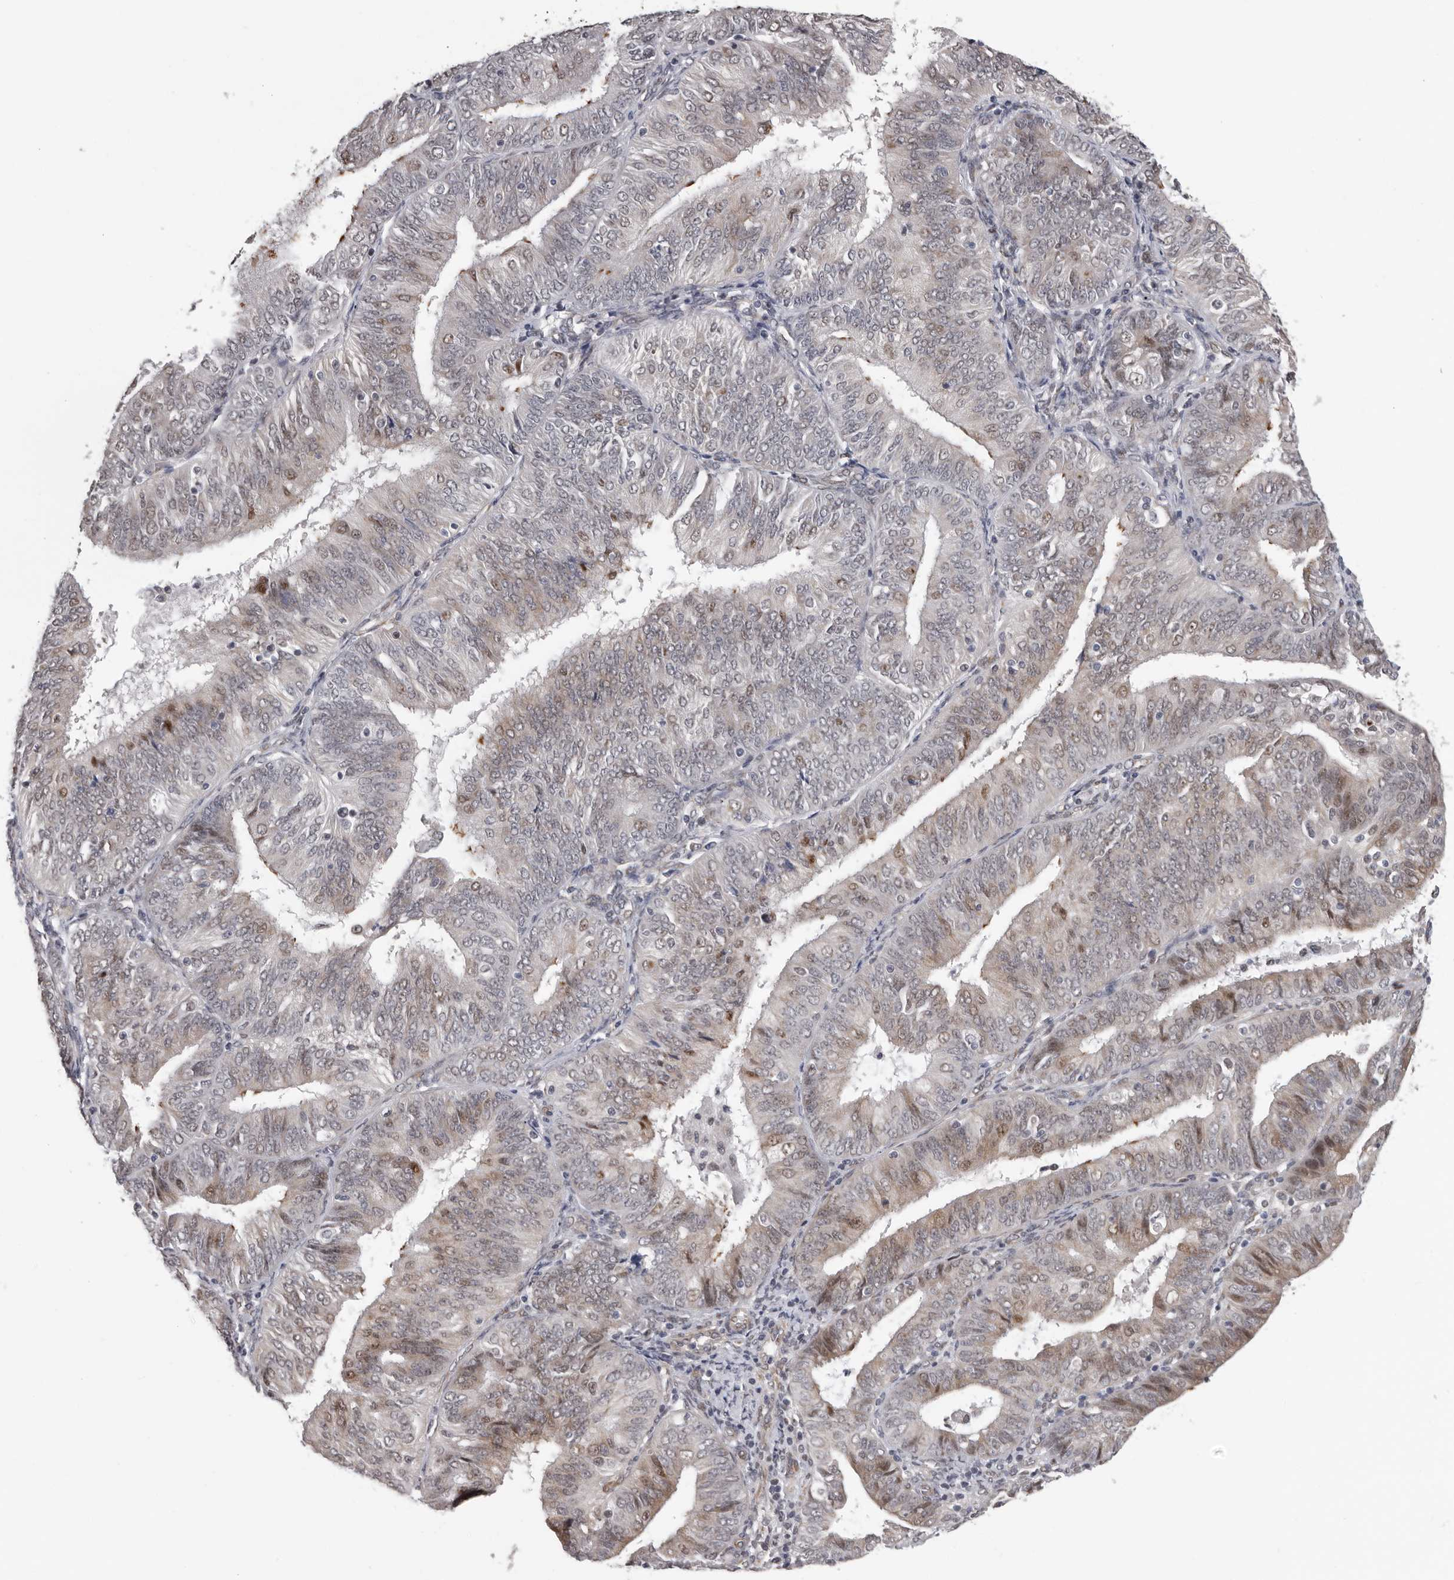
{"staining": {"intensity": "weak", "quantity": "25%-75%", "location": "cytoplasmic/membranous,nuclear"}, "tissue": "endometrial cancer", "cell_type": "Tumor cells", "image_type": "cancer", "snomed": [{"axis": "morphology", "description": "Adenocarcinoma, NOS"}, {"axis": "topography", "description": "Endometrium"}], "caption": "A brown stain labels weak cytoplasmic/membranous and nuclear expression of a protein in human endometrial cancer tumor cells. (Stains: DAB (3,3'-diaminobenzidine) in brown, nuclei in blue, Microscopy: brightfield microscopy at high magnification).", "gene": "RALGPS2", "patient": {"sex": "female", "age": 58}}